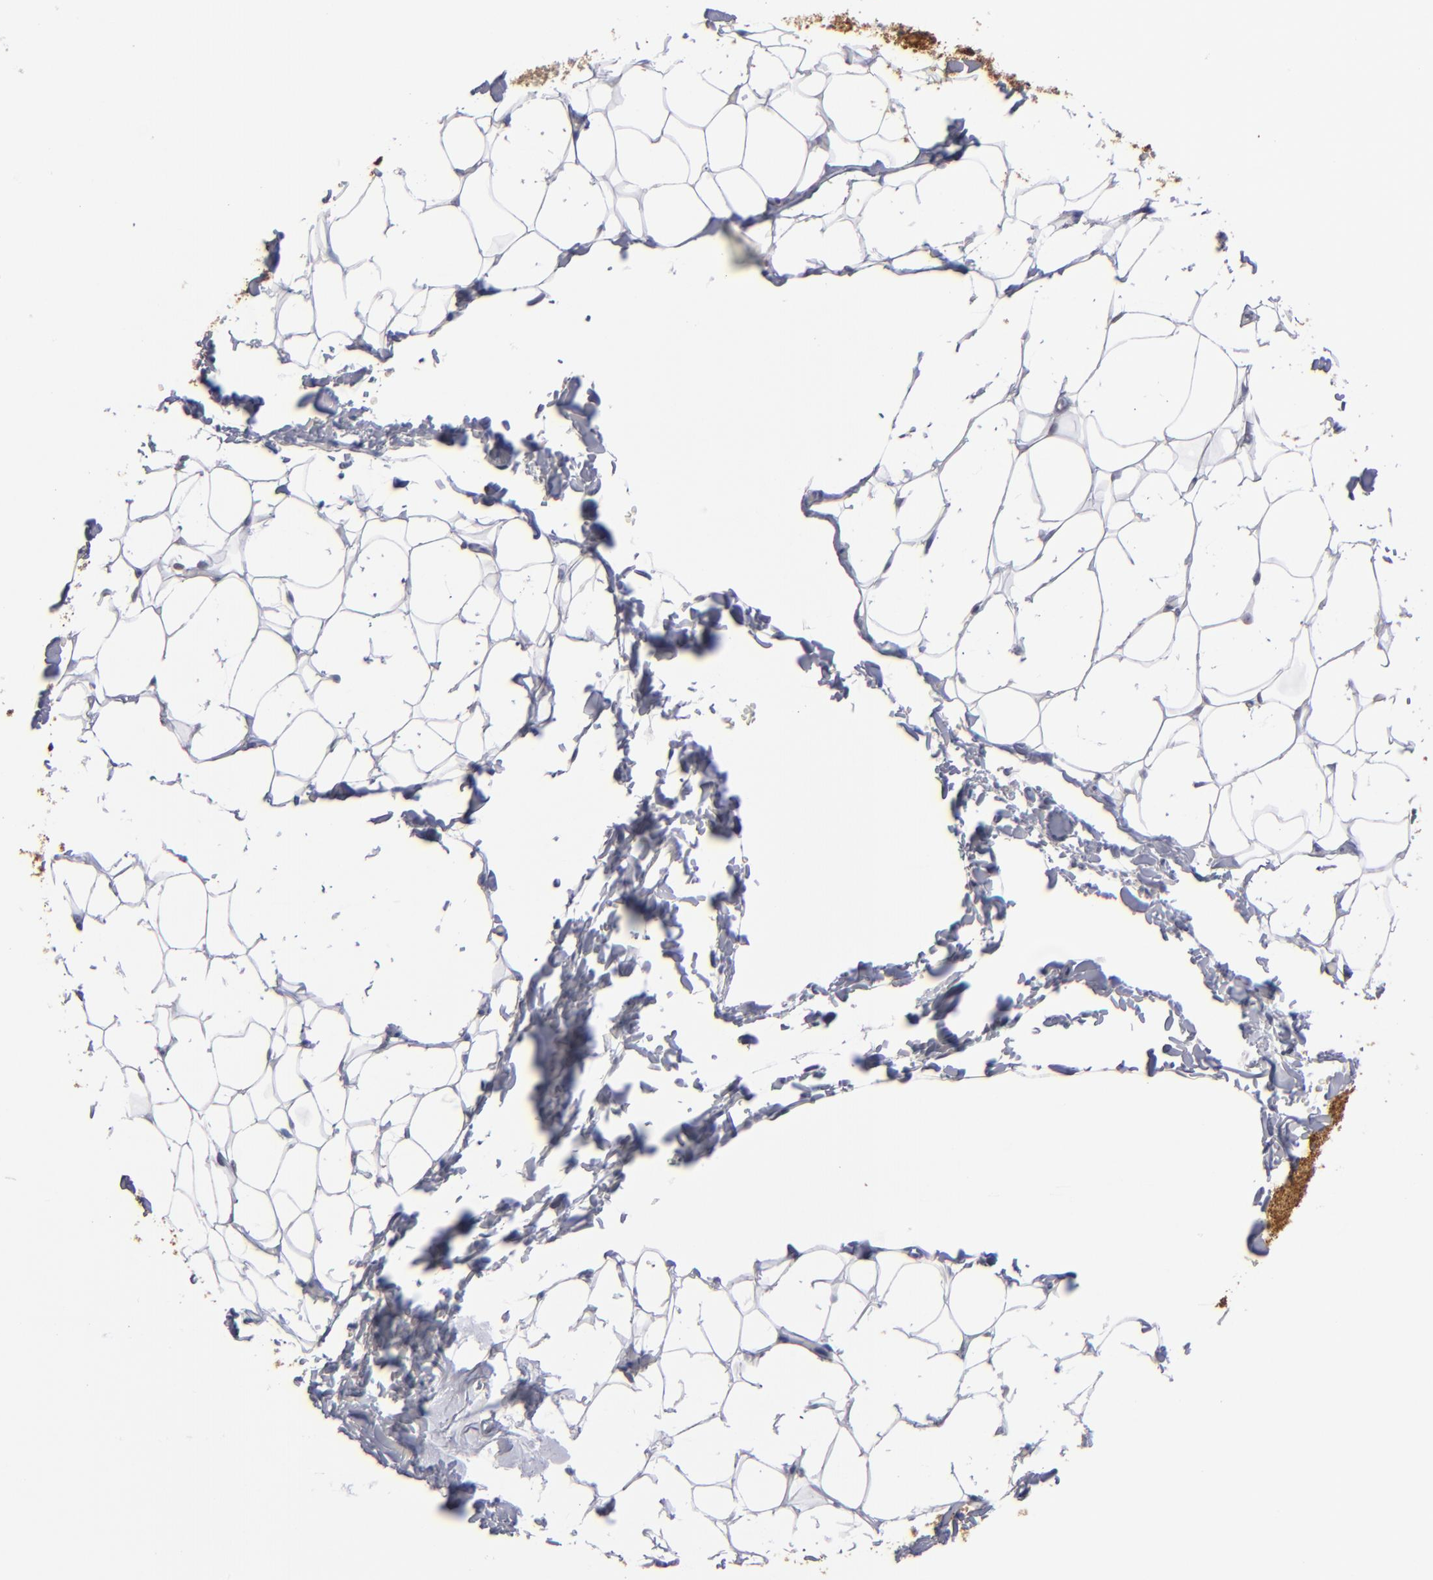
{"staining": {"intensity": "negative", "quantity": "none", "location": "none"}, "tissue": "adipose tissue", "cell_type": "Adipocytes", "image_type": "normal", "snomed": [{"axis": "morphology", "description": "Normal tissue, NOS"}, {"axis": "topography", "description": "Soft tissue"}], "caption": "This image is of unremarkable adipose tissue stained with immunohistochemistry (IHC) to label a protein in brown with the nuclei are counter-stained blue. There is no staining in adipocytes.", "gene": "RPH3A", "patient": {"sex": "male", "age": 26}}